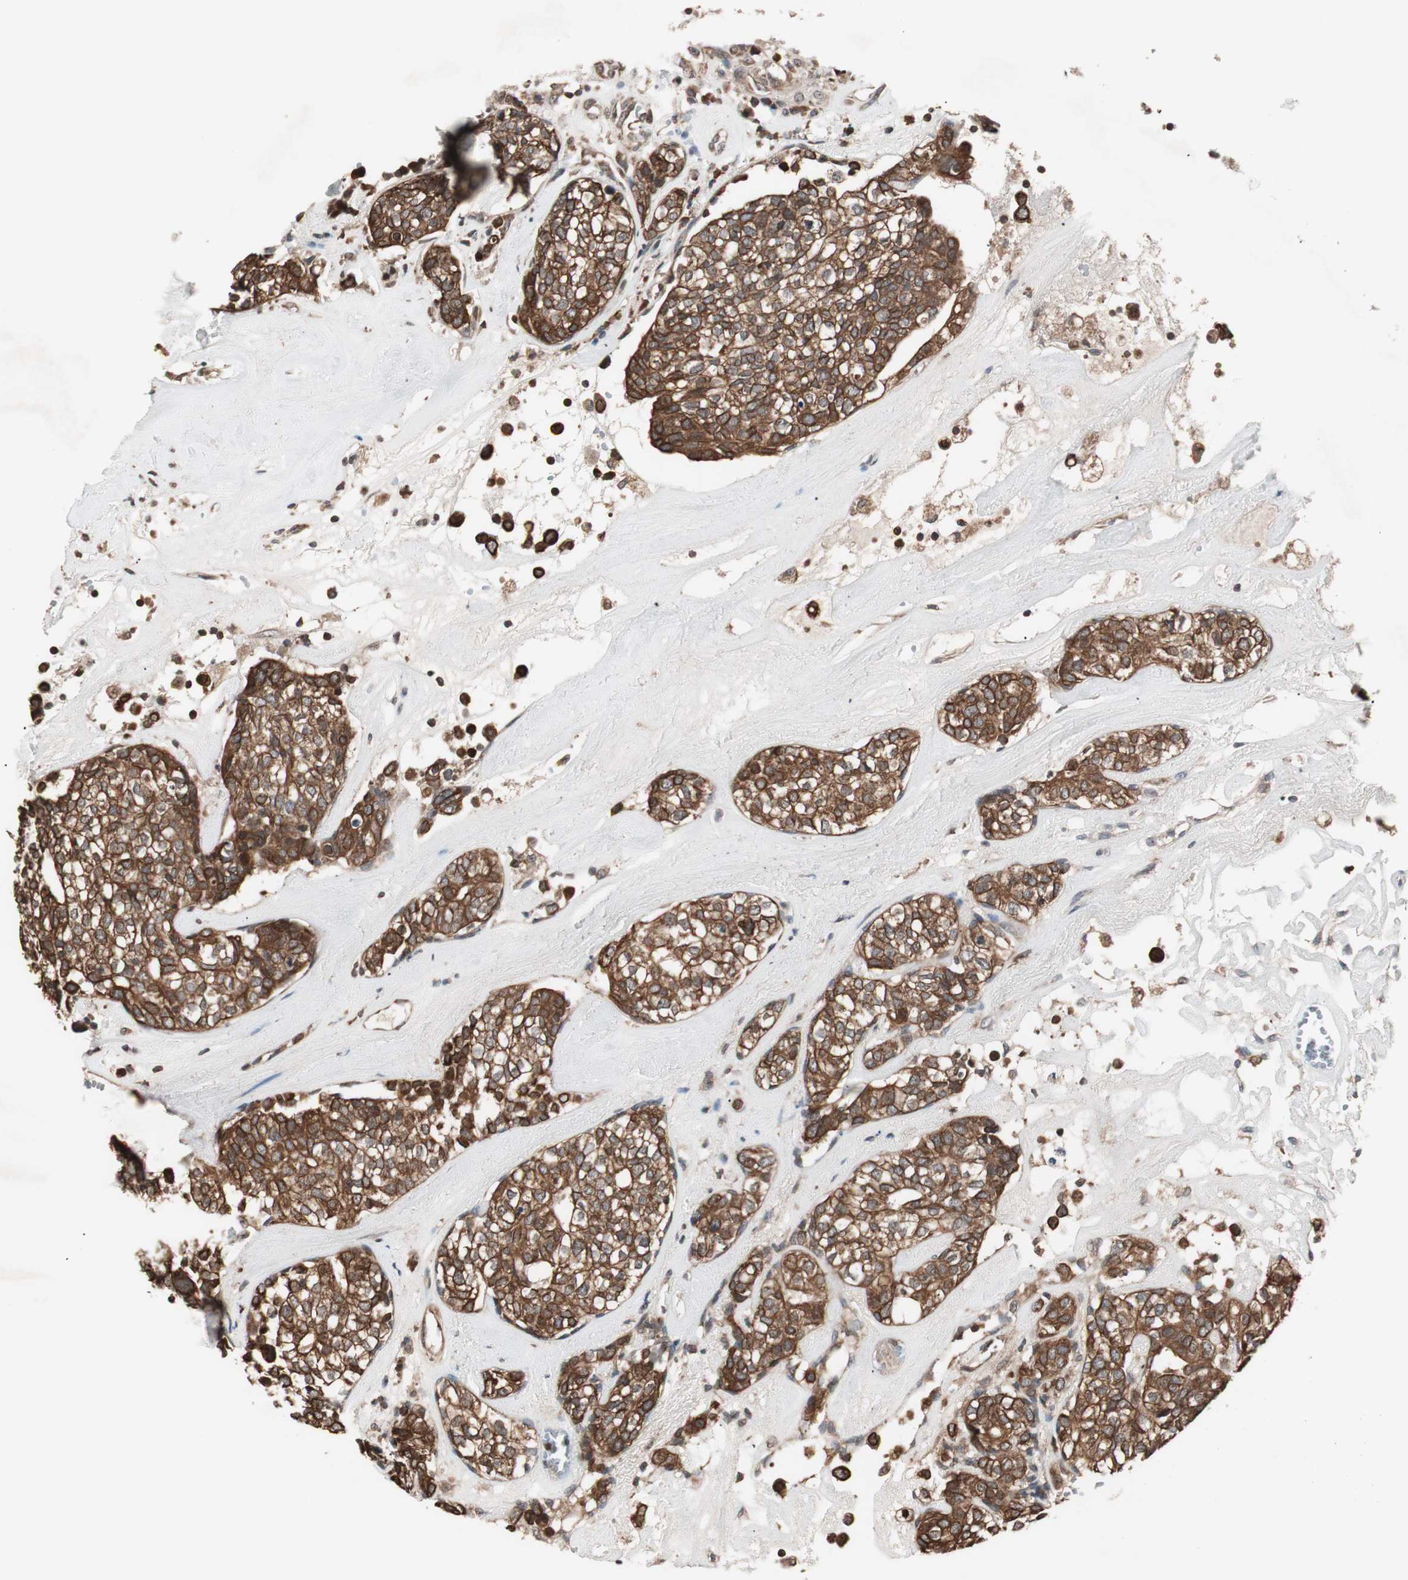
{"staining": {"intensity": "strong", "quantity": ">75%", "location": "cytoplasmic/membranous"}, "tissue": "head and neck cancer", "cell_type": "Tumor cells", "image_type": "cancer", "snomed": [{"axis": "morphology", "description": "Adenocarcinoma, NOS"}, {"axis": "topography", "description": "Salivary gland"}, {"axis": "topography", "description": "Head-Neck"}], "caption": "Immunohistochemical staining of head and neck cancer (adenocarcinoma) exhibits high levels of strong cytoplasmic/membranous expression in approximately >75% of tumor cells. (DAB IHC with brightfield microscopy, high magnification).", "gene": "FBXO5", "patient": {"sex": "female", "age": 65}}